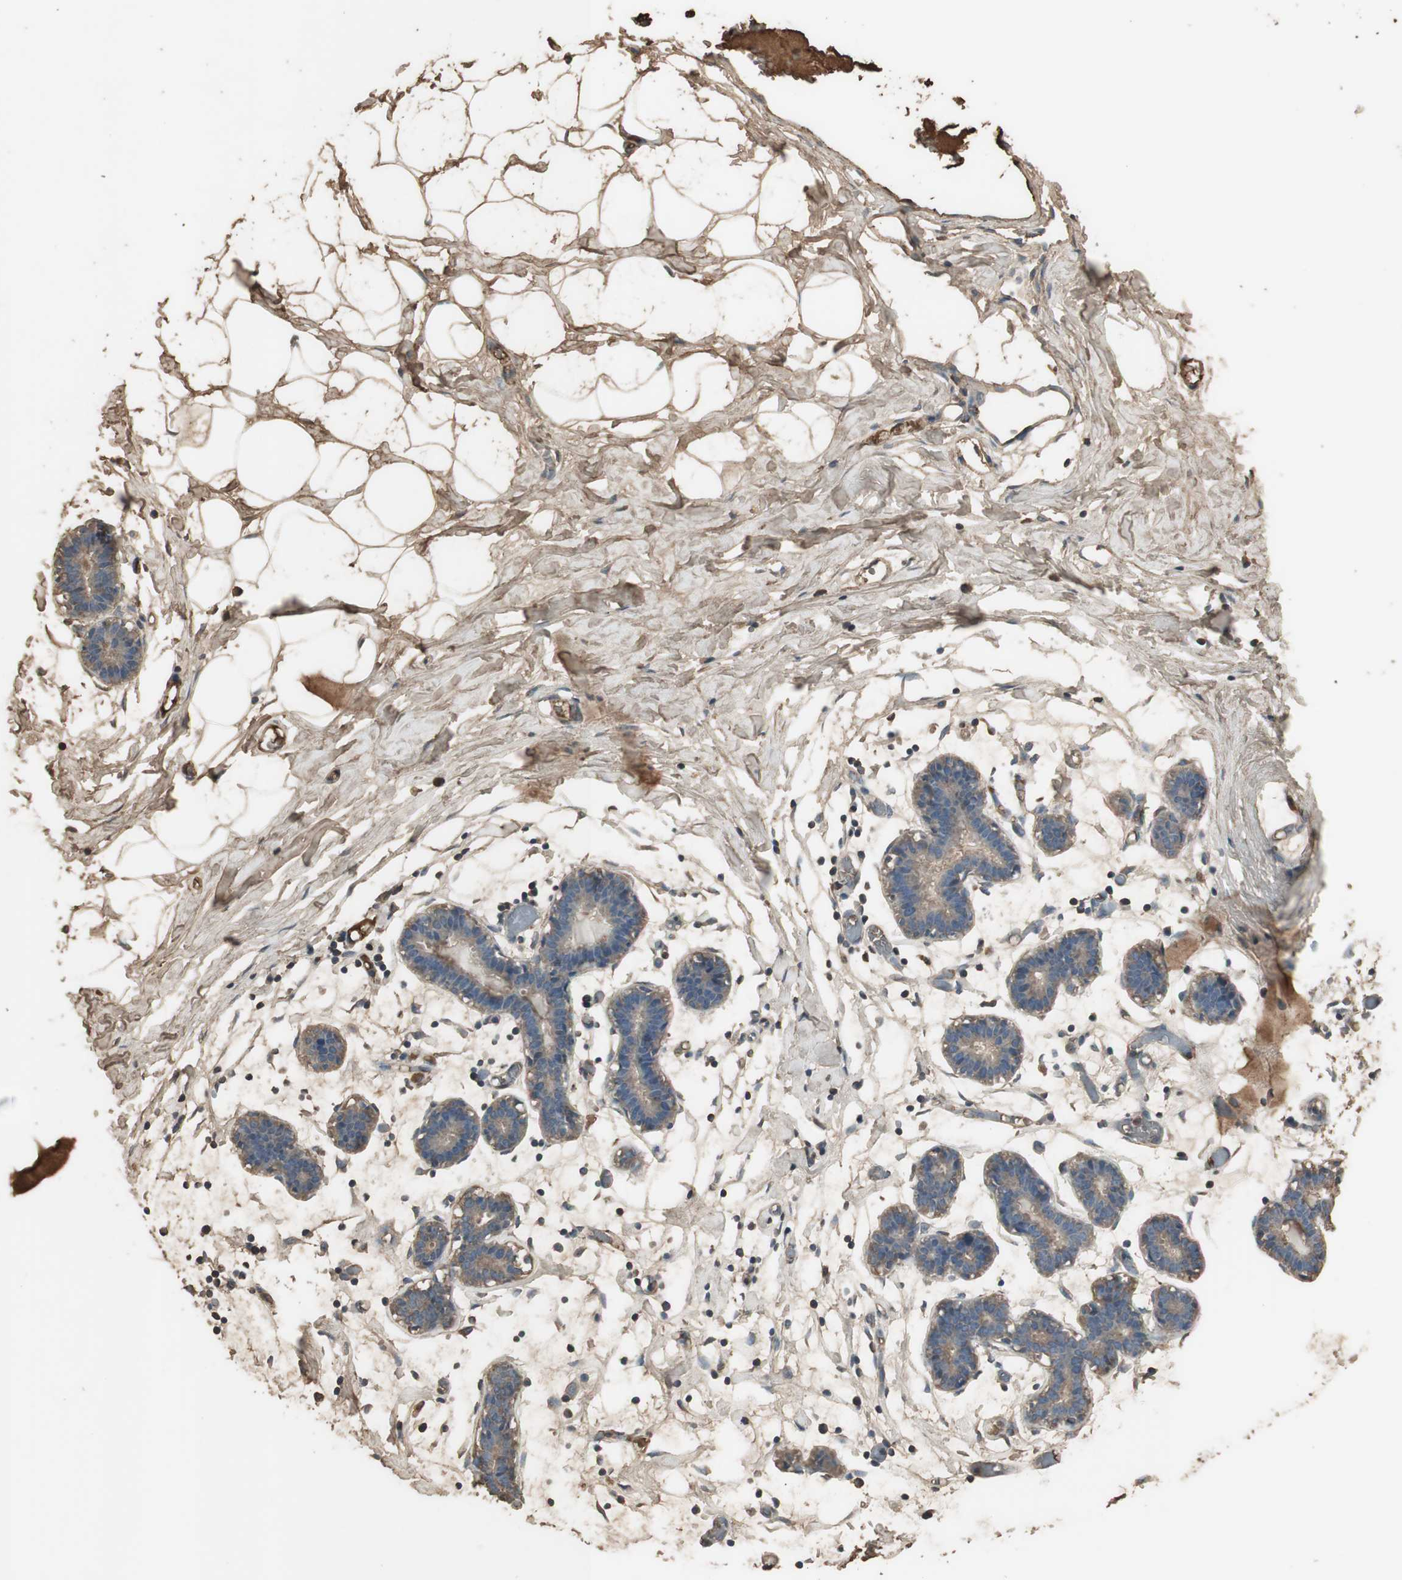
{"staining": {"intensity": "moderate", "quantity": ">75%", "location": "cytoplasmic/membranous"}, "tissue": "breast", "cell_type": "Adipocytes", "image_type": "normal", "snomed": [{"axis": "morphology", "description": "Normal tissue, NOS"}, {"axis": "topography", "description": "Breast"}], "caption": "Breast stained with a brown dye shows moderate cytoplasmic/membranous positive staining in approximately >75% of adipocytes.", "gene": "MMP14", "patient": {"sex": "female", "age": 27}}